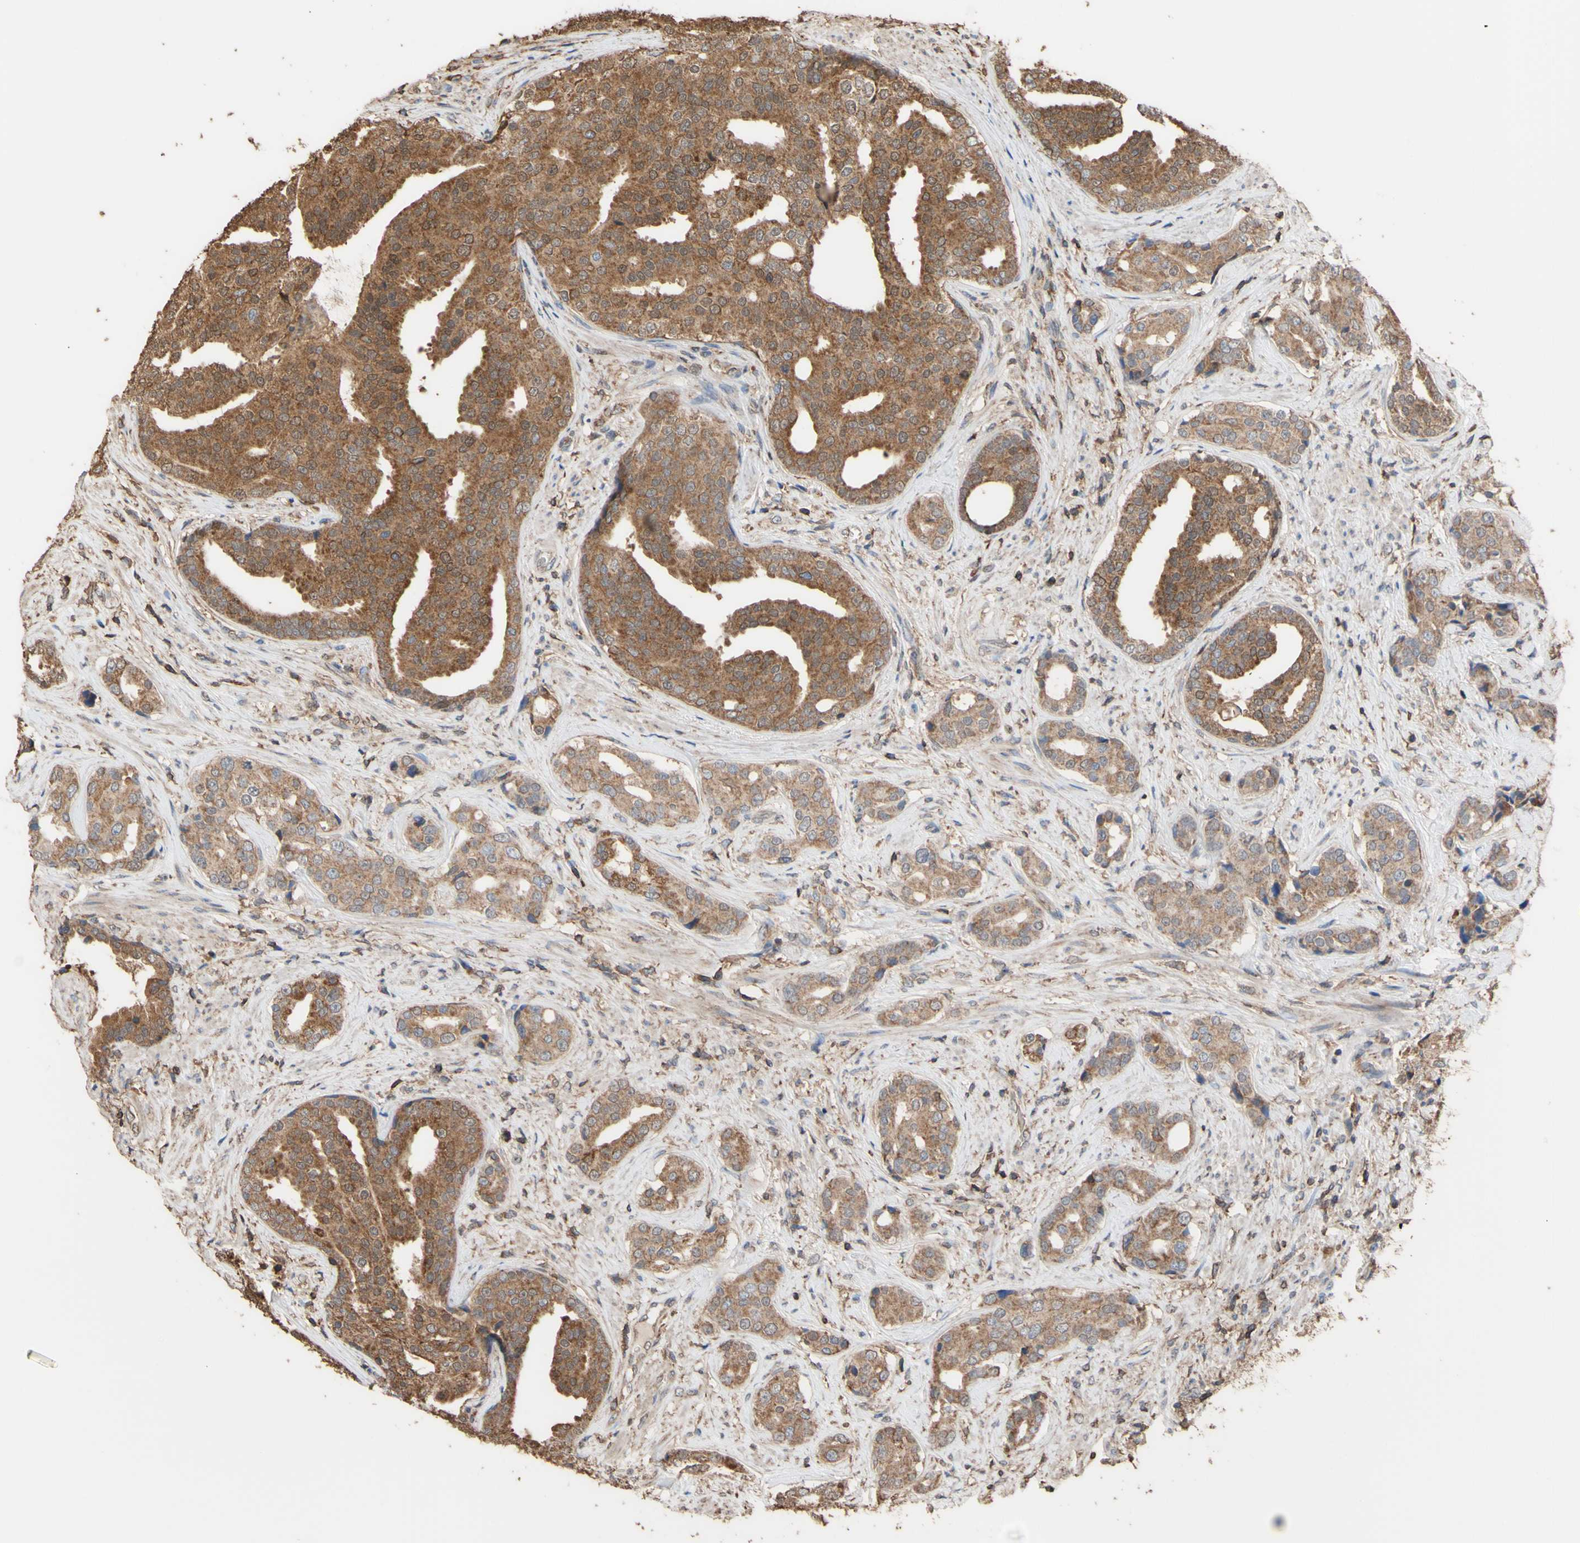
{"staining": {"intensity": "moderate", "quantity": ">75%", "location": "cytoplasmic/membranous"}, "tissue": "prostate cancer", "cell_type": "Tumor cells", "image_type": "cancer", "snomed": [{"axis": "morphology", "description": "Adenocarcinoma, High grade"}, {"axis": "topography", "description": "Prostate"}], "caption": "The histopathology image displays immunohistochemical staining of prostate adenocarcinoma (high-grade). There is moderate cytoplasmic/membranous positivity is identified in about >75% of tumor cells. Using DAB (brown) and hematoxylin (blue) stains, captured at high magnification using brightfield microscopy.", "gene": "ALDH9A1", "patient": {"sex": "male", "age": 71}}